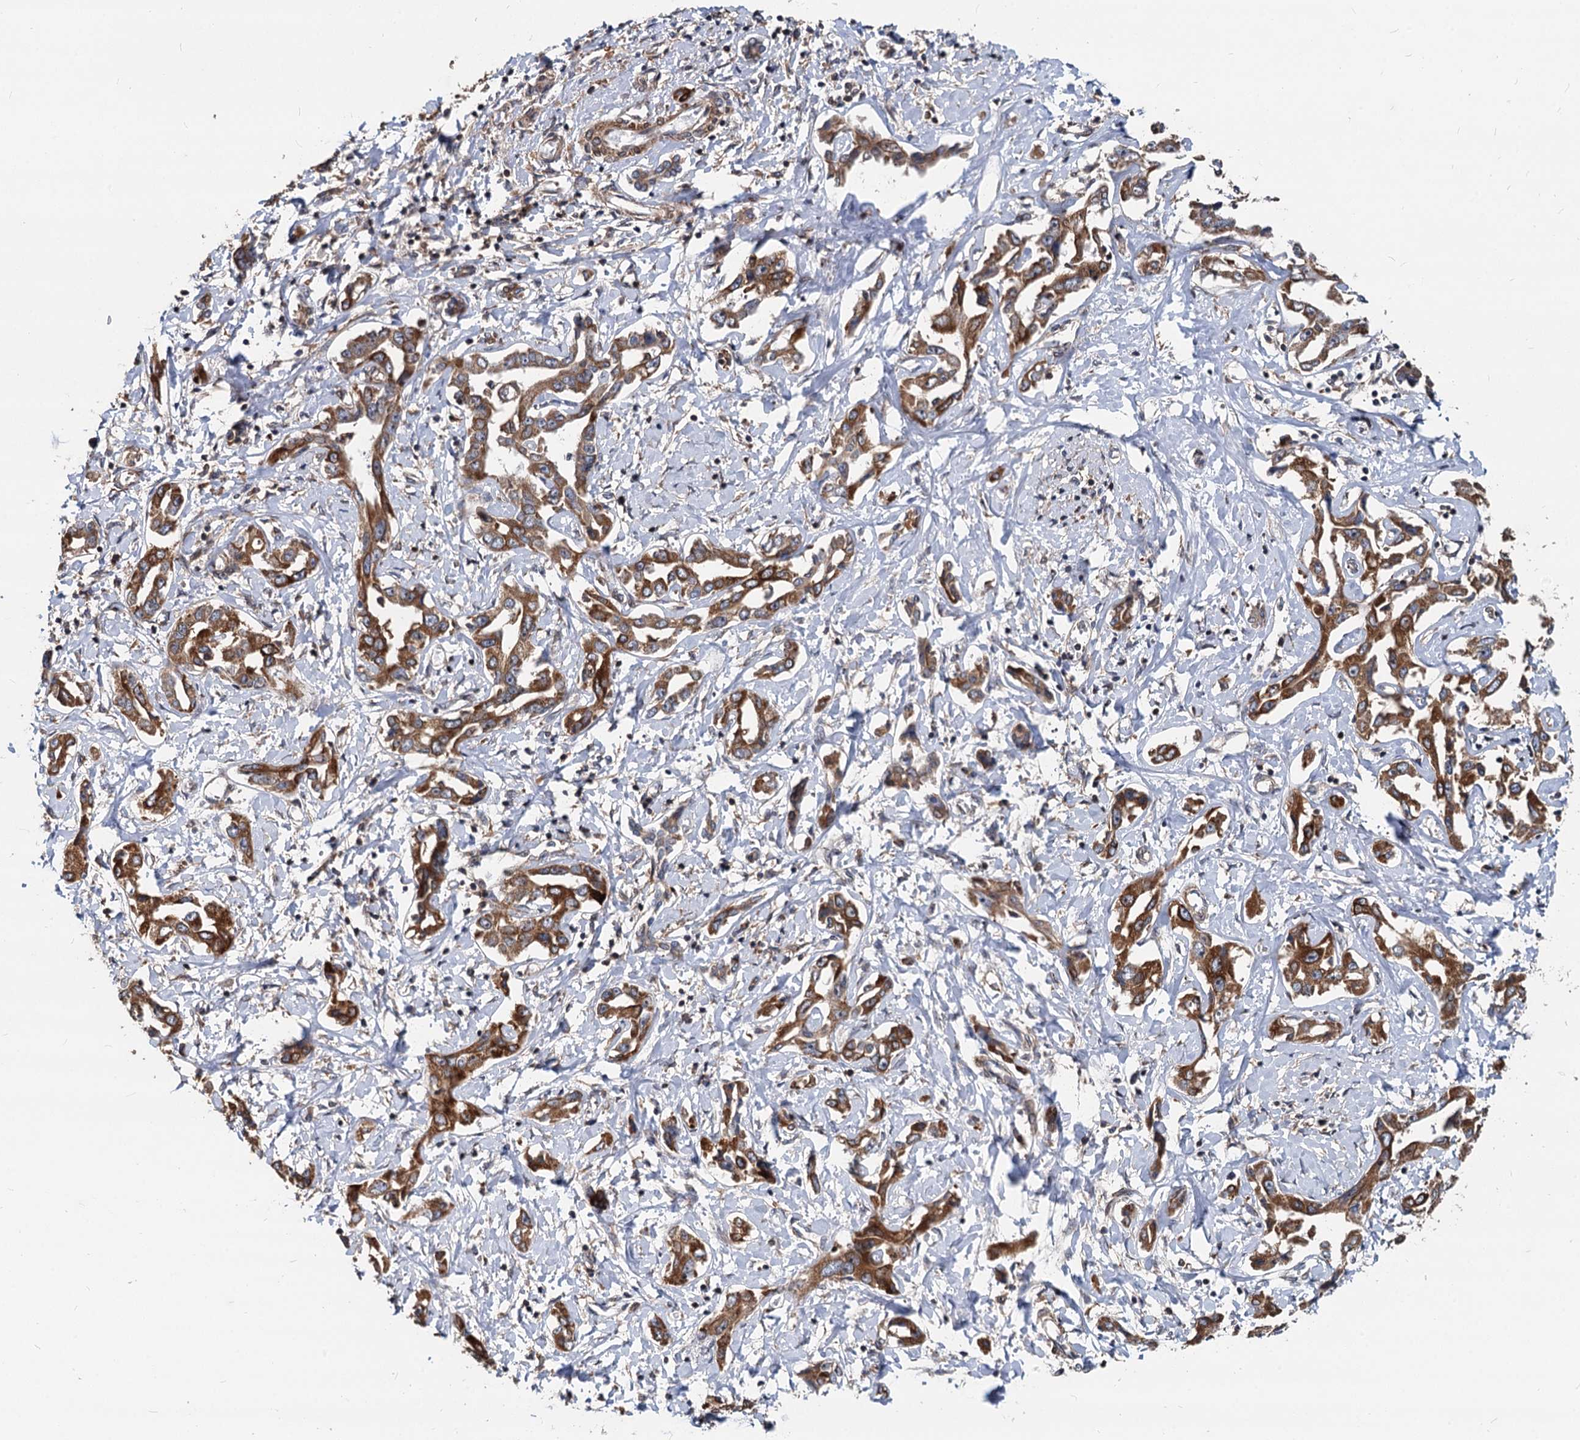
{"staining": {"intensity": "moderate", "quantity": ">75%", "location": "cytoplasmic/membranous"}, "tissue": "liver cancer", "cell_type": "Tumor cells", "image_type": "cancer", "snomed": [{"axis": "morphology", "description": "Cholangiocarcinoma"}, {"axis": "topography", "description": "Liver"}], "caption": "An IHC histopathology image of neoplastic tissue is shown. Protein staining in brown highlights moderate cytoplasmic/membranous positivity in liver cancer (cholangiocarcinoma) within tumor cells.", "gene": "STIM1", "patient": {"sex": "male", "age": 59}}